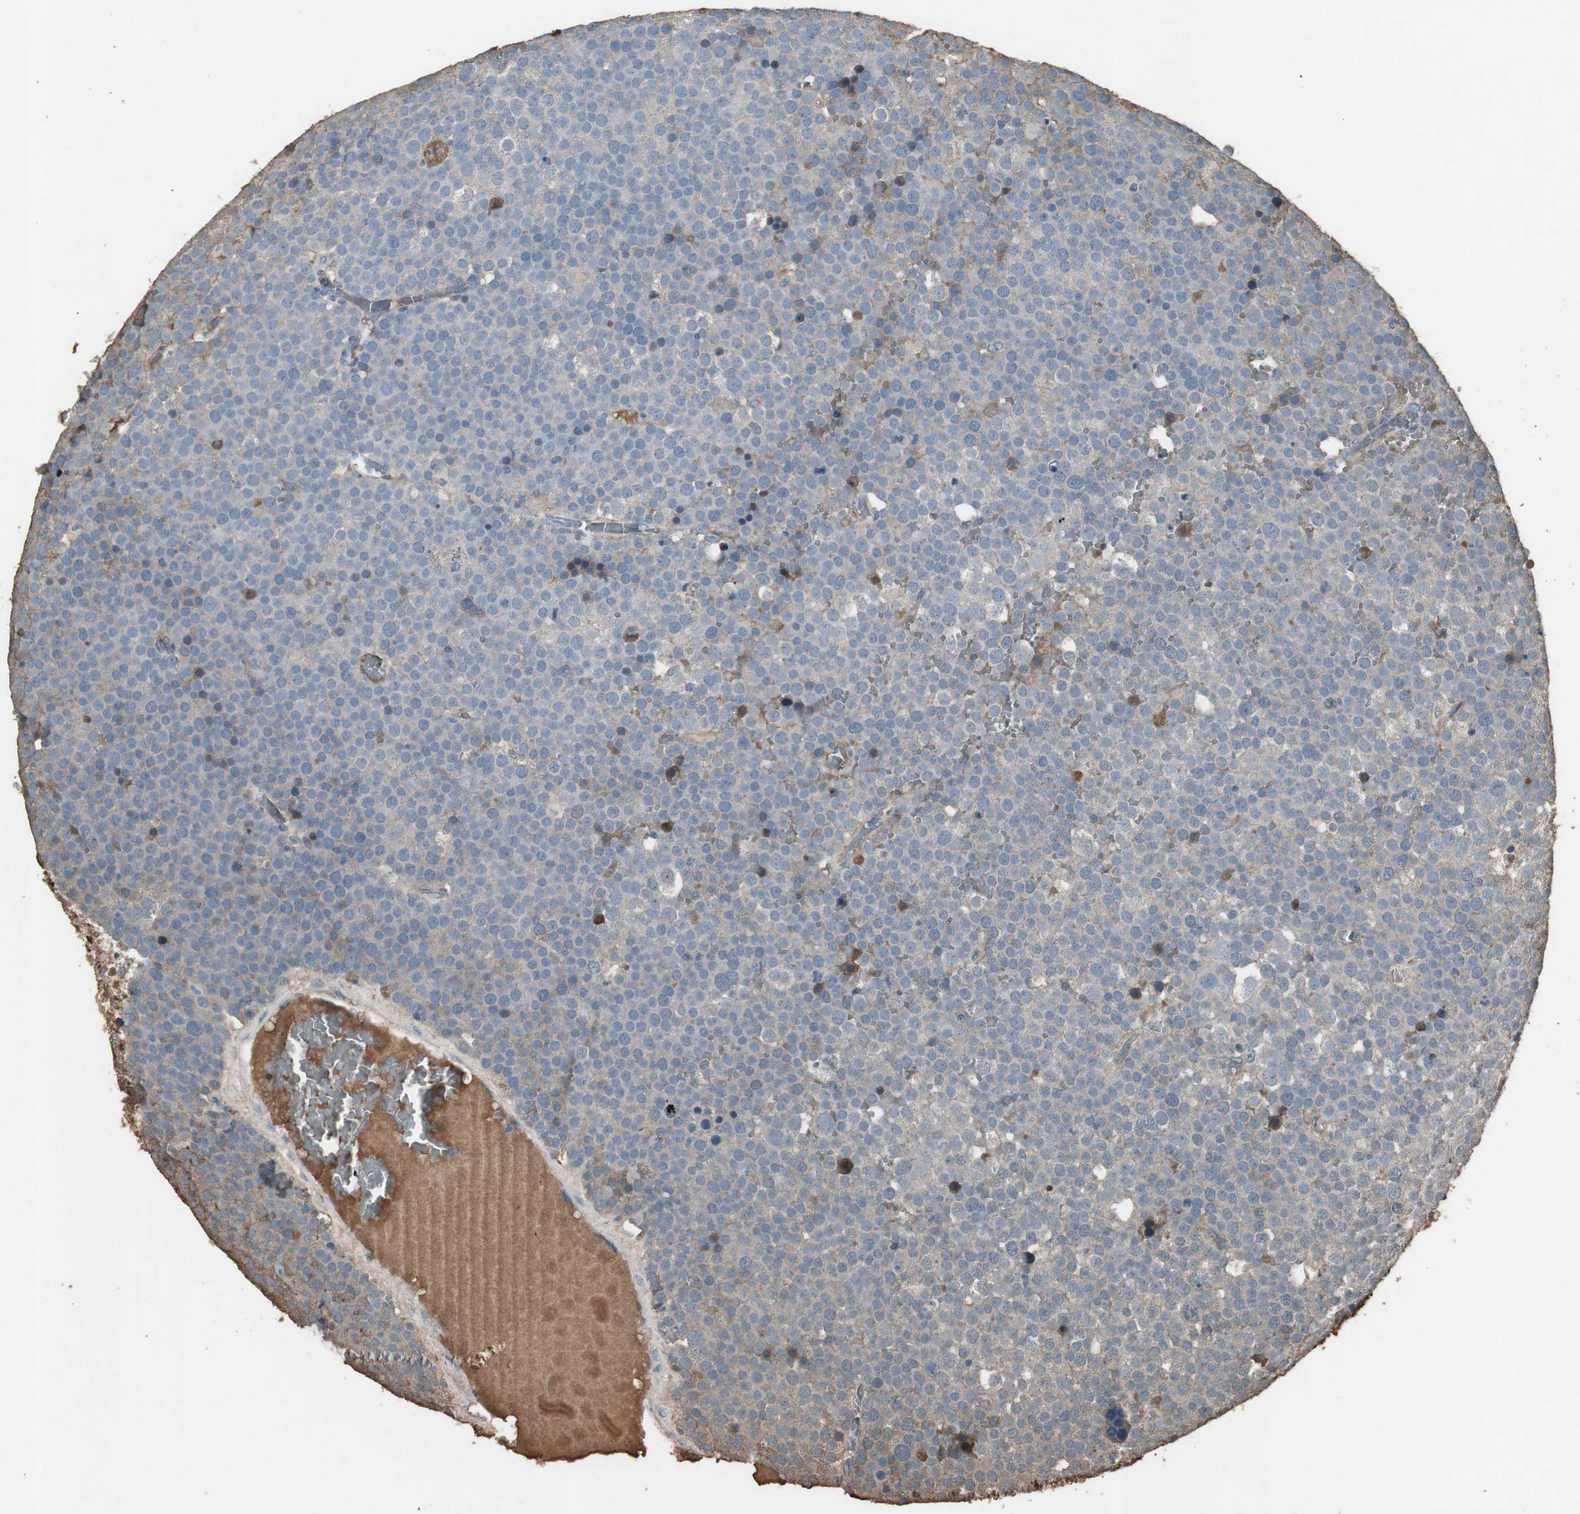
{"staining": {"intensity": "negative", "quantity": "none", "location": "none"}, "tissue": "testis cancer", "cell_type": "Tumor cells", "image_type": "cancer", "snomed": [{"axis": "morphology", "description": "Seminoma, NOS"}, {"axis": "topography", "description": "Testis"}], "caption": "High power microscopy photomicrograph of an immunohistochemistry micrograph of testis cancer (seminoma), revealing no significant staining in tumor cells.", "gene": "MMP14", "patient": {"sex": "male", "age": 71}}